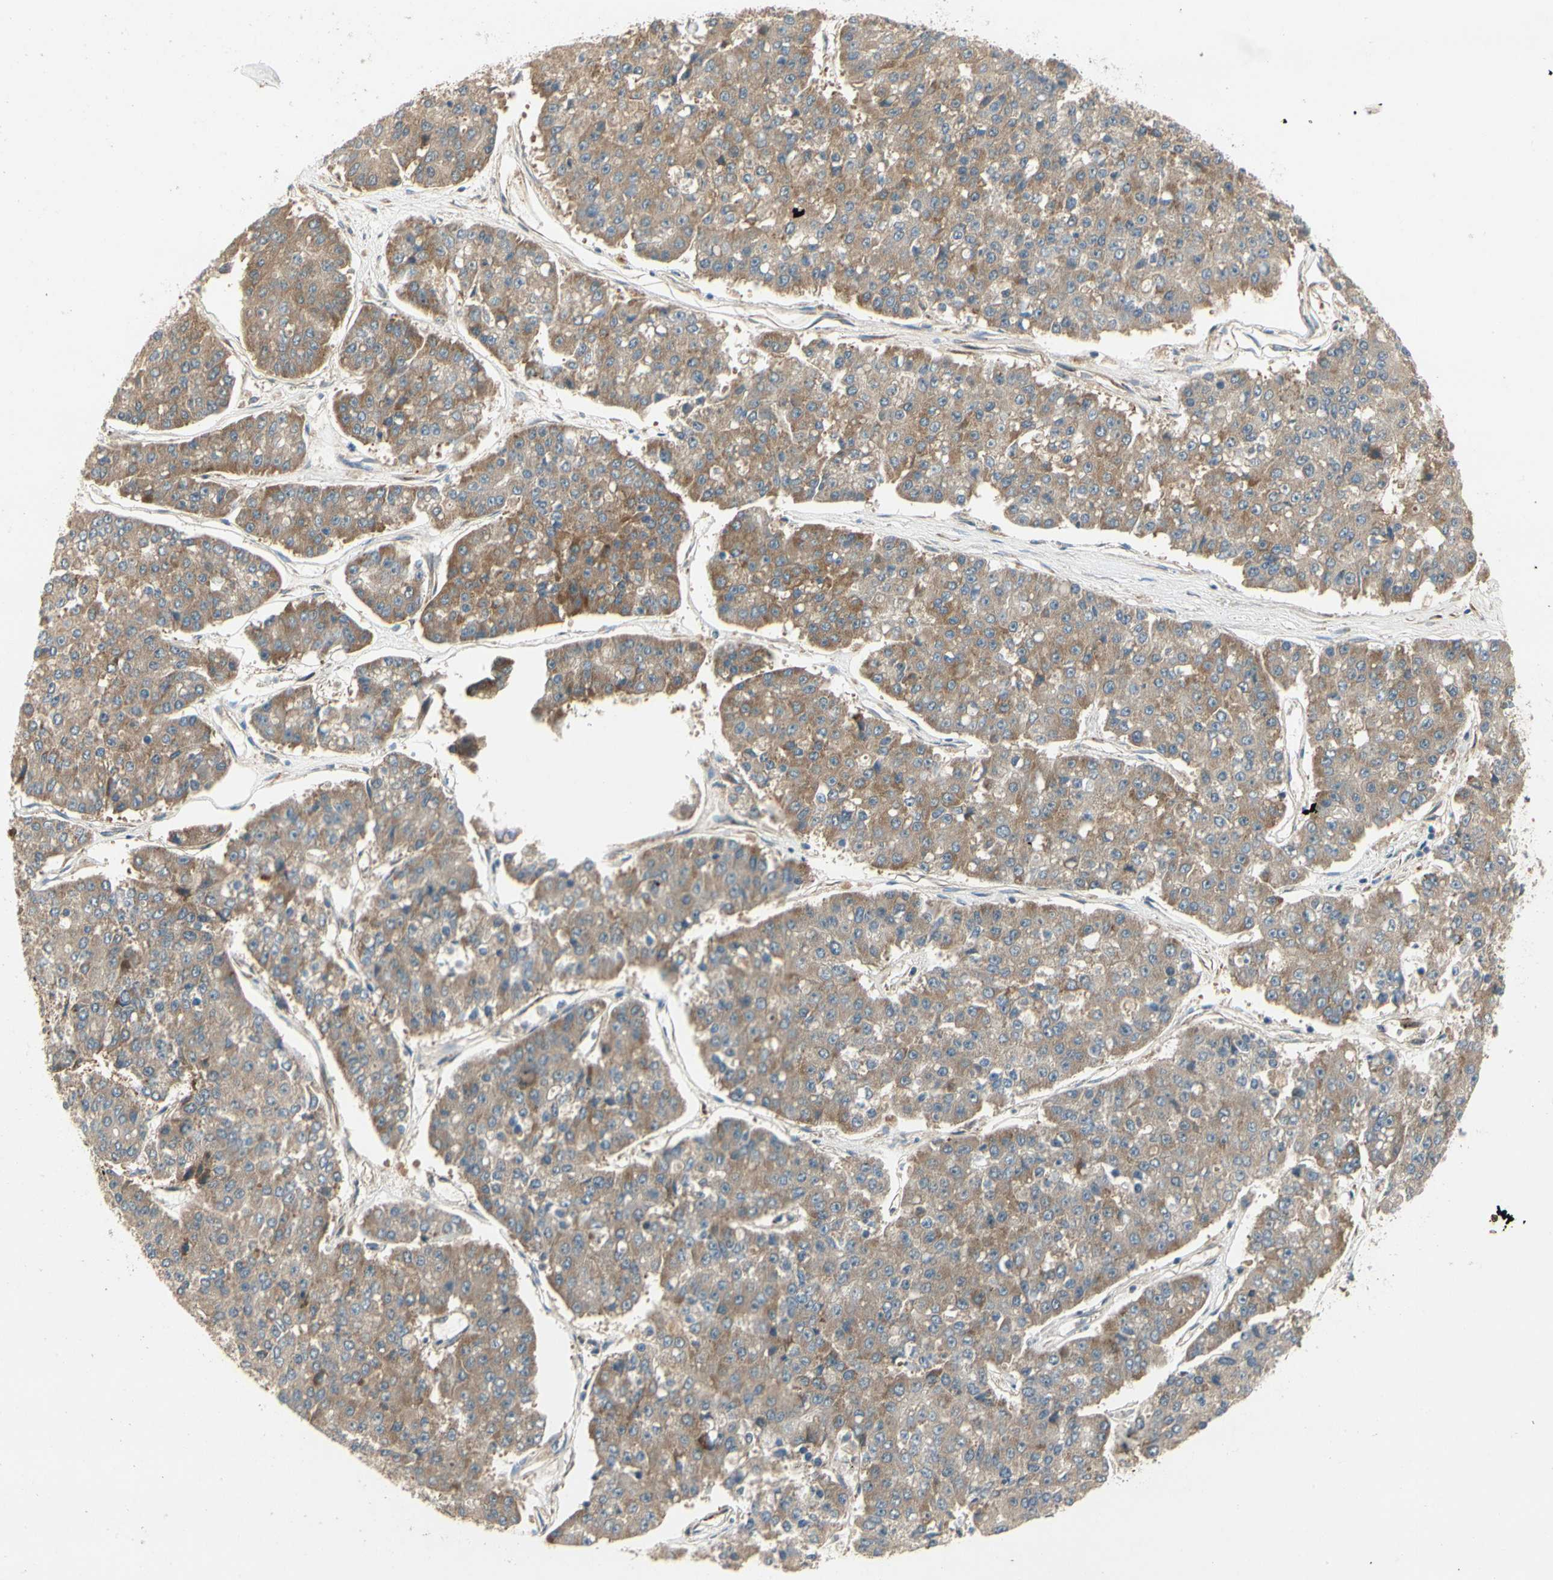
{"staining": {"intensity": "moderate", "quantity": ">75%", "location": "cytoplasmic/membranous"}, "tissue": "pancreatic cancer", "cell_type": "Tumor cells", "image_type": "cancer", "snomed": [{"axis": "morphology", "description": "Adenocarcinoma, NOS"}, {"axis": "topography", "description": "Pancreas"}], "caption": "Human adenocarcinoma (pancreatic) stained with a brown dye exhibits moderate cytoplasmic/membranous positive staining in approximately >75% of tumor cells.", "gene": "TDRP", "patient": {"sex": "male", "age": 50}}